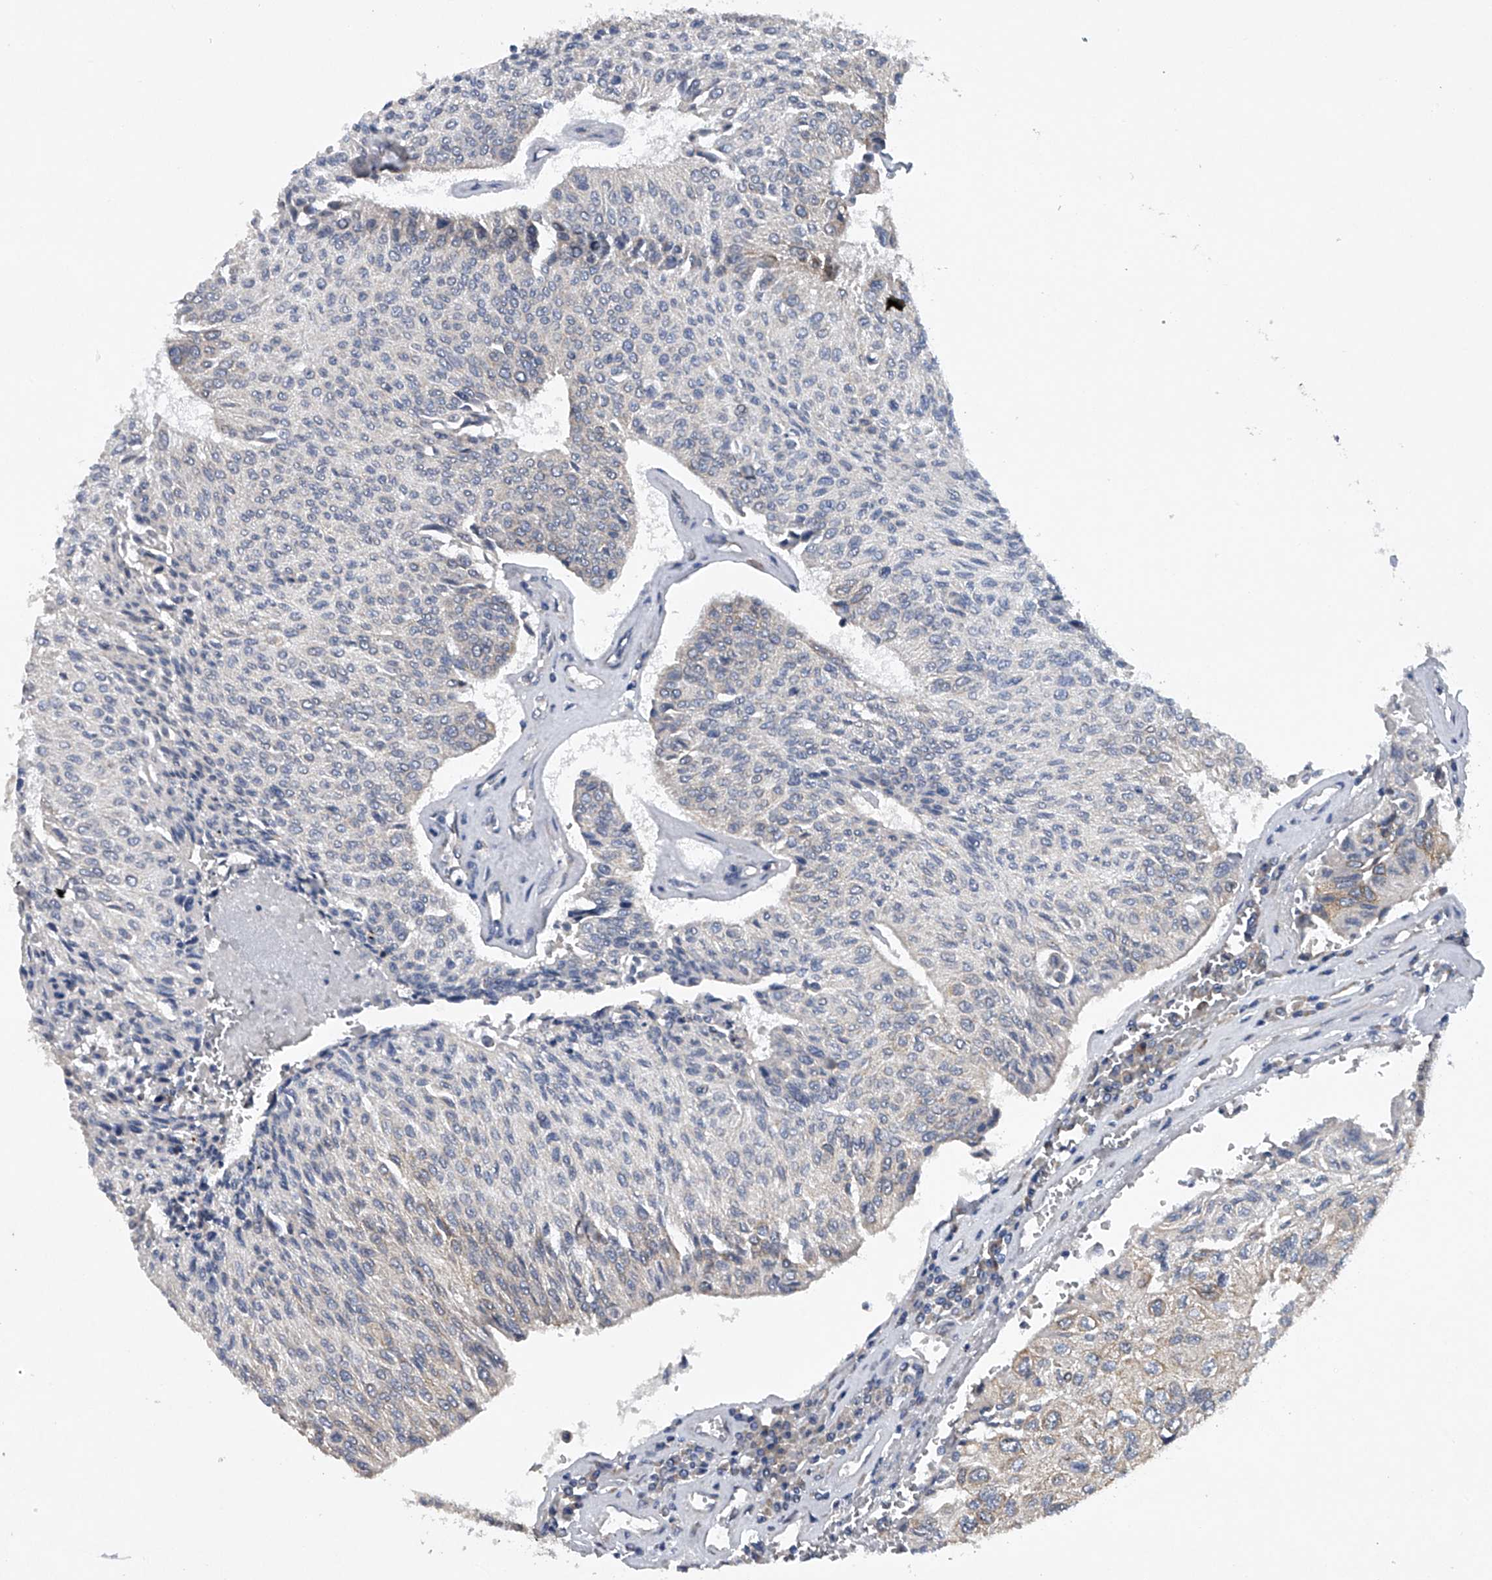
{"staining": {"intensity": "weak", "quantity": "<25%", "location": "cytoplasmic/membranous"}, "tissue": "urothelial cancer", "cell_type": "Tumor cells", "image_type": "cancer", "snomed": [{"axis": "morphology", "description": "Urothelial carcinoma, High grade"}, {"axis": "topography", "description": "Urinary bladder"}], "caption": "Protein analysis of urothelial carcinoma (high-grade) displays no significant positivity in tumor cells.", "gene": "RNF5", "patient": {"sex": "male", "age": 66}}